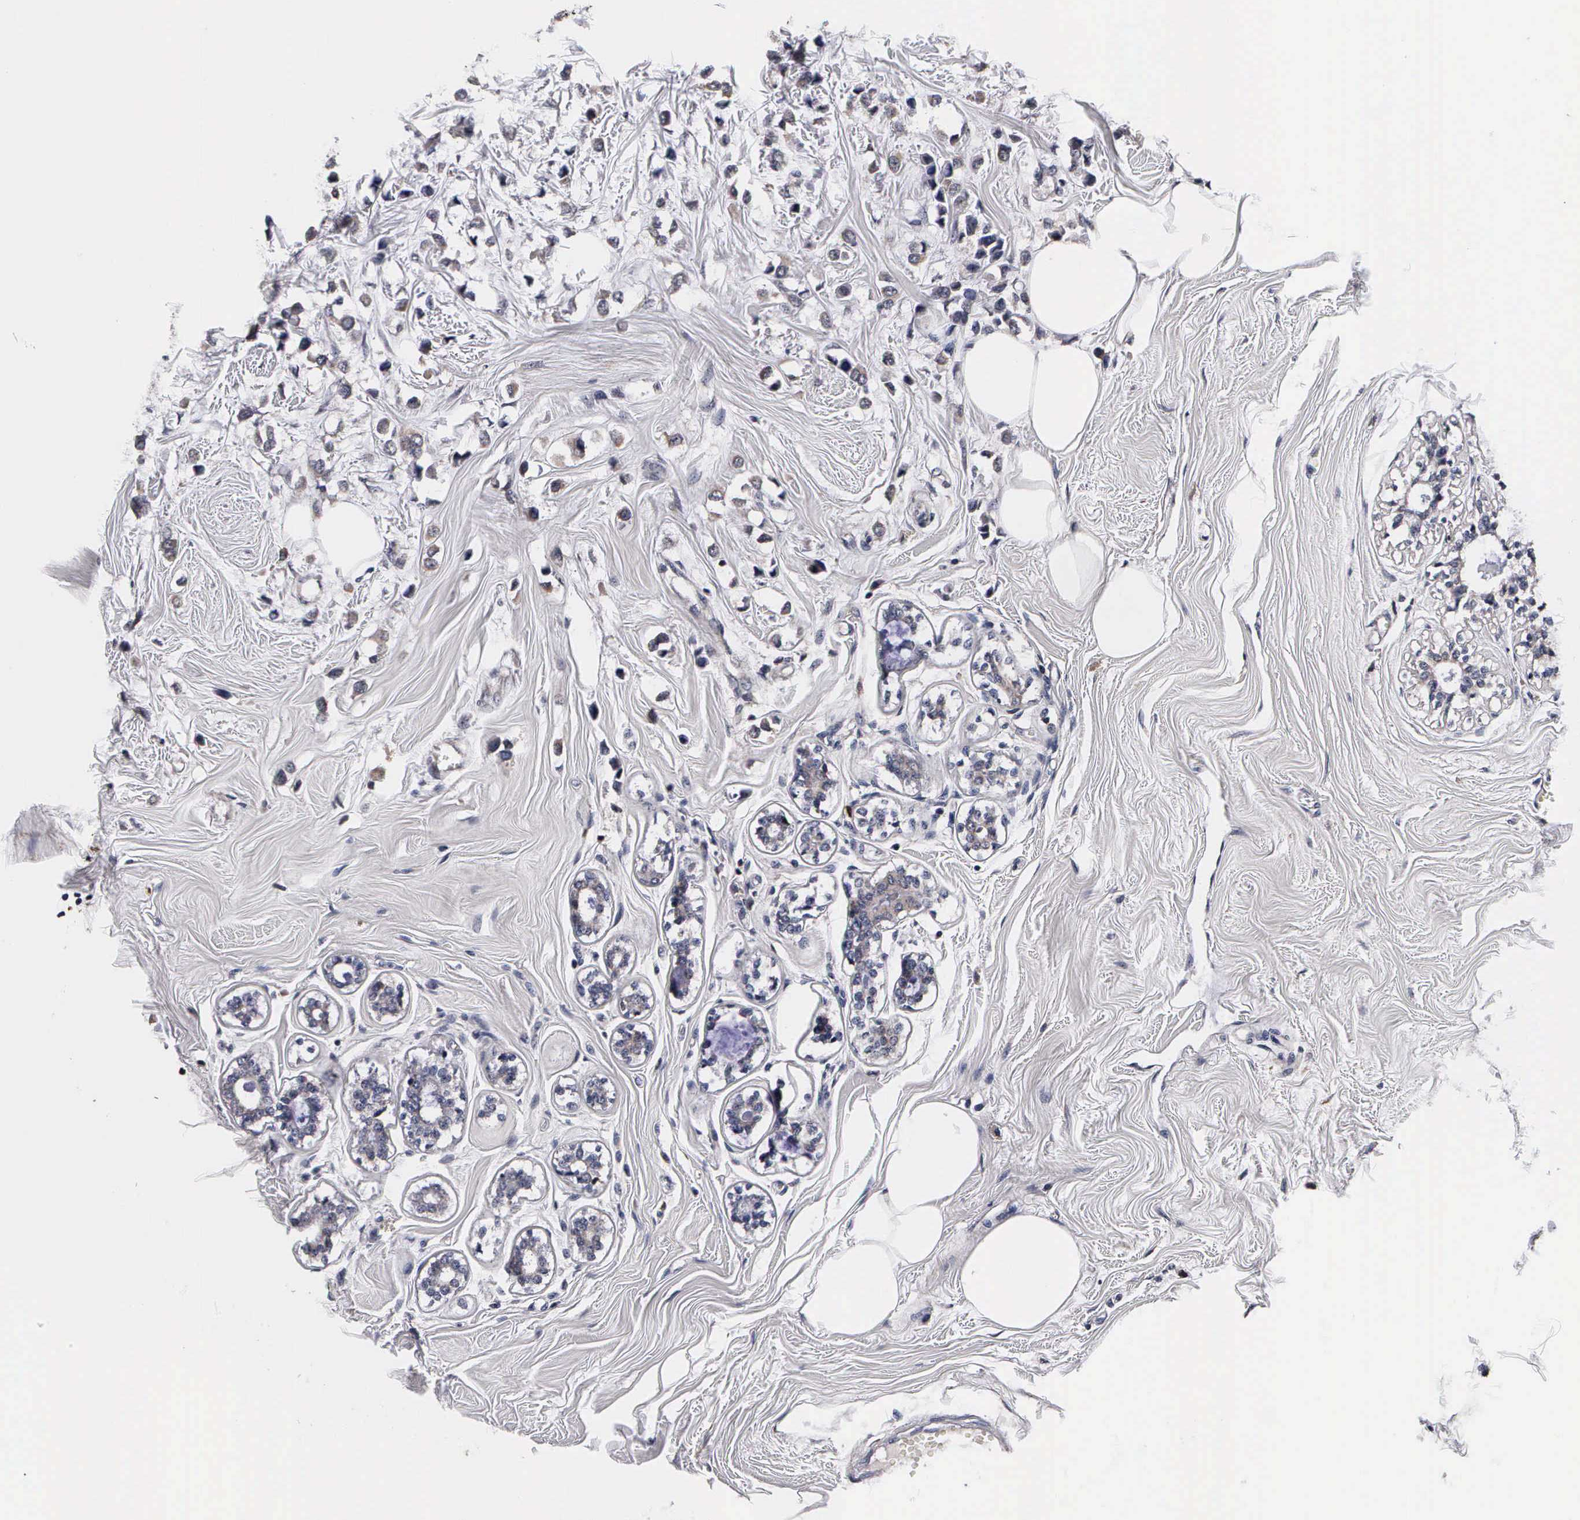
{"staining": {"intensity": "weak", "quantity": "<25%", "location": "cytoplasmic/membranous"}, "tissue": "breast cancer", "cell_type": "Tumor cells", "image_type": "cancer", "snomed": [{"axis": "morphology", "description": "Lobular carcinoma"}, {"axis": "topography", "description": "Breast"}], "caption": "A high-resolution micrograph shows immunohistochemistry (IHC) staining of breast lobular carcinoma, which displays no significant positivity in tumor cells.", "gene": "PSMA3", "patient": {"sex": "female", "age": 51}}